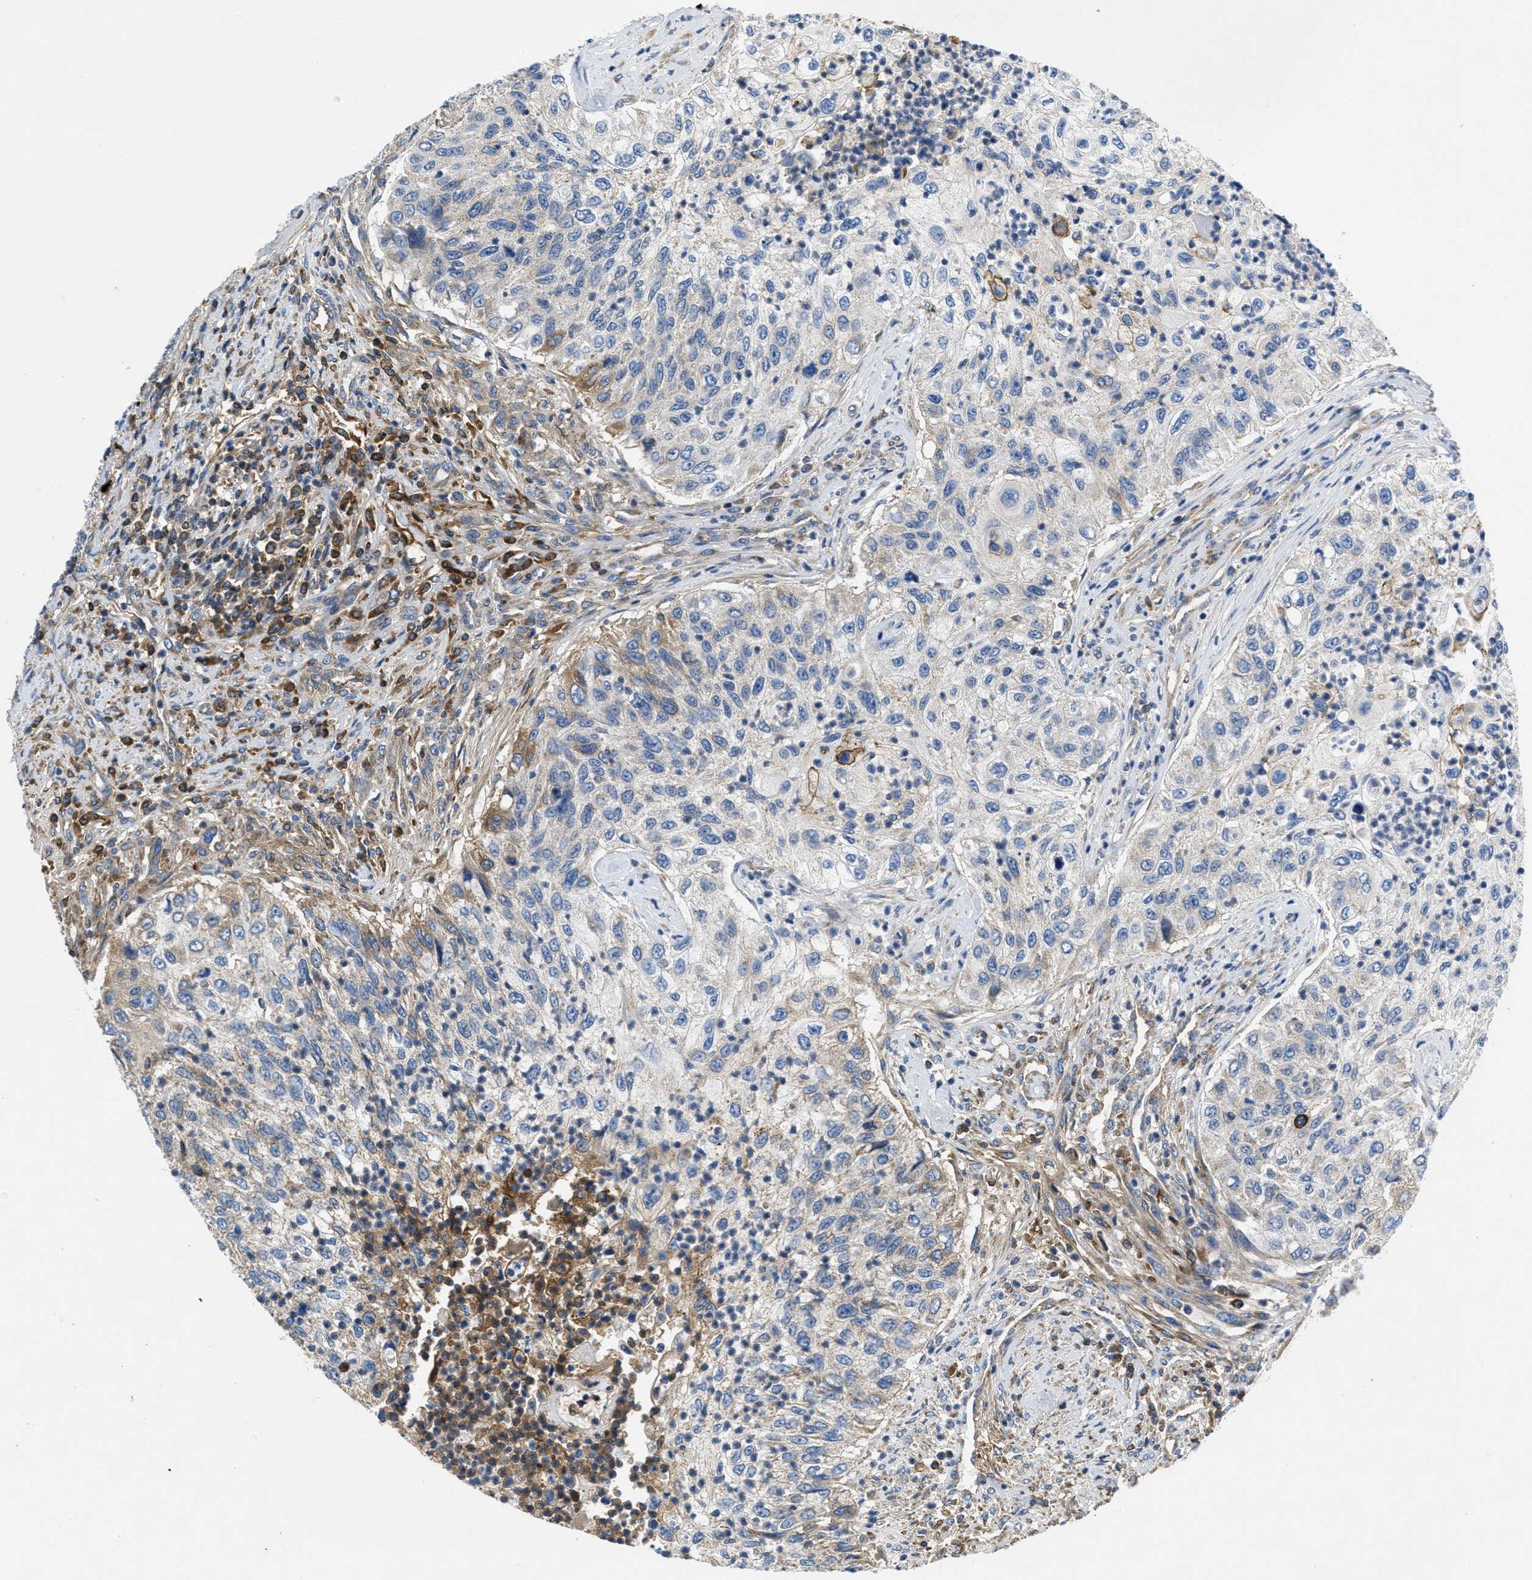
{"staining": {"intensity": "moderate", "quantity": "<25%", "location": "cytoplasmic/membranous"}, "tissue": "urothelial cancer", "cell_type": "Tumor cells", "image_type": "cancer", "snomed": [{"axis": "morphology", "description": "Urothelial carcinoma, High grade"}, {"axis": "topography", "description": "Urinary bladder"}], "caption": "There is low levels of moderate cytoplasmic/membranous expression in tumor cells of urothelial cancer, as demonstrated by immunohistochemical staining (brown color).", "gene": "GALK1", "patient": {"sex": "female", "age": 60}}